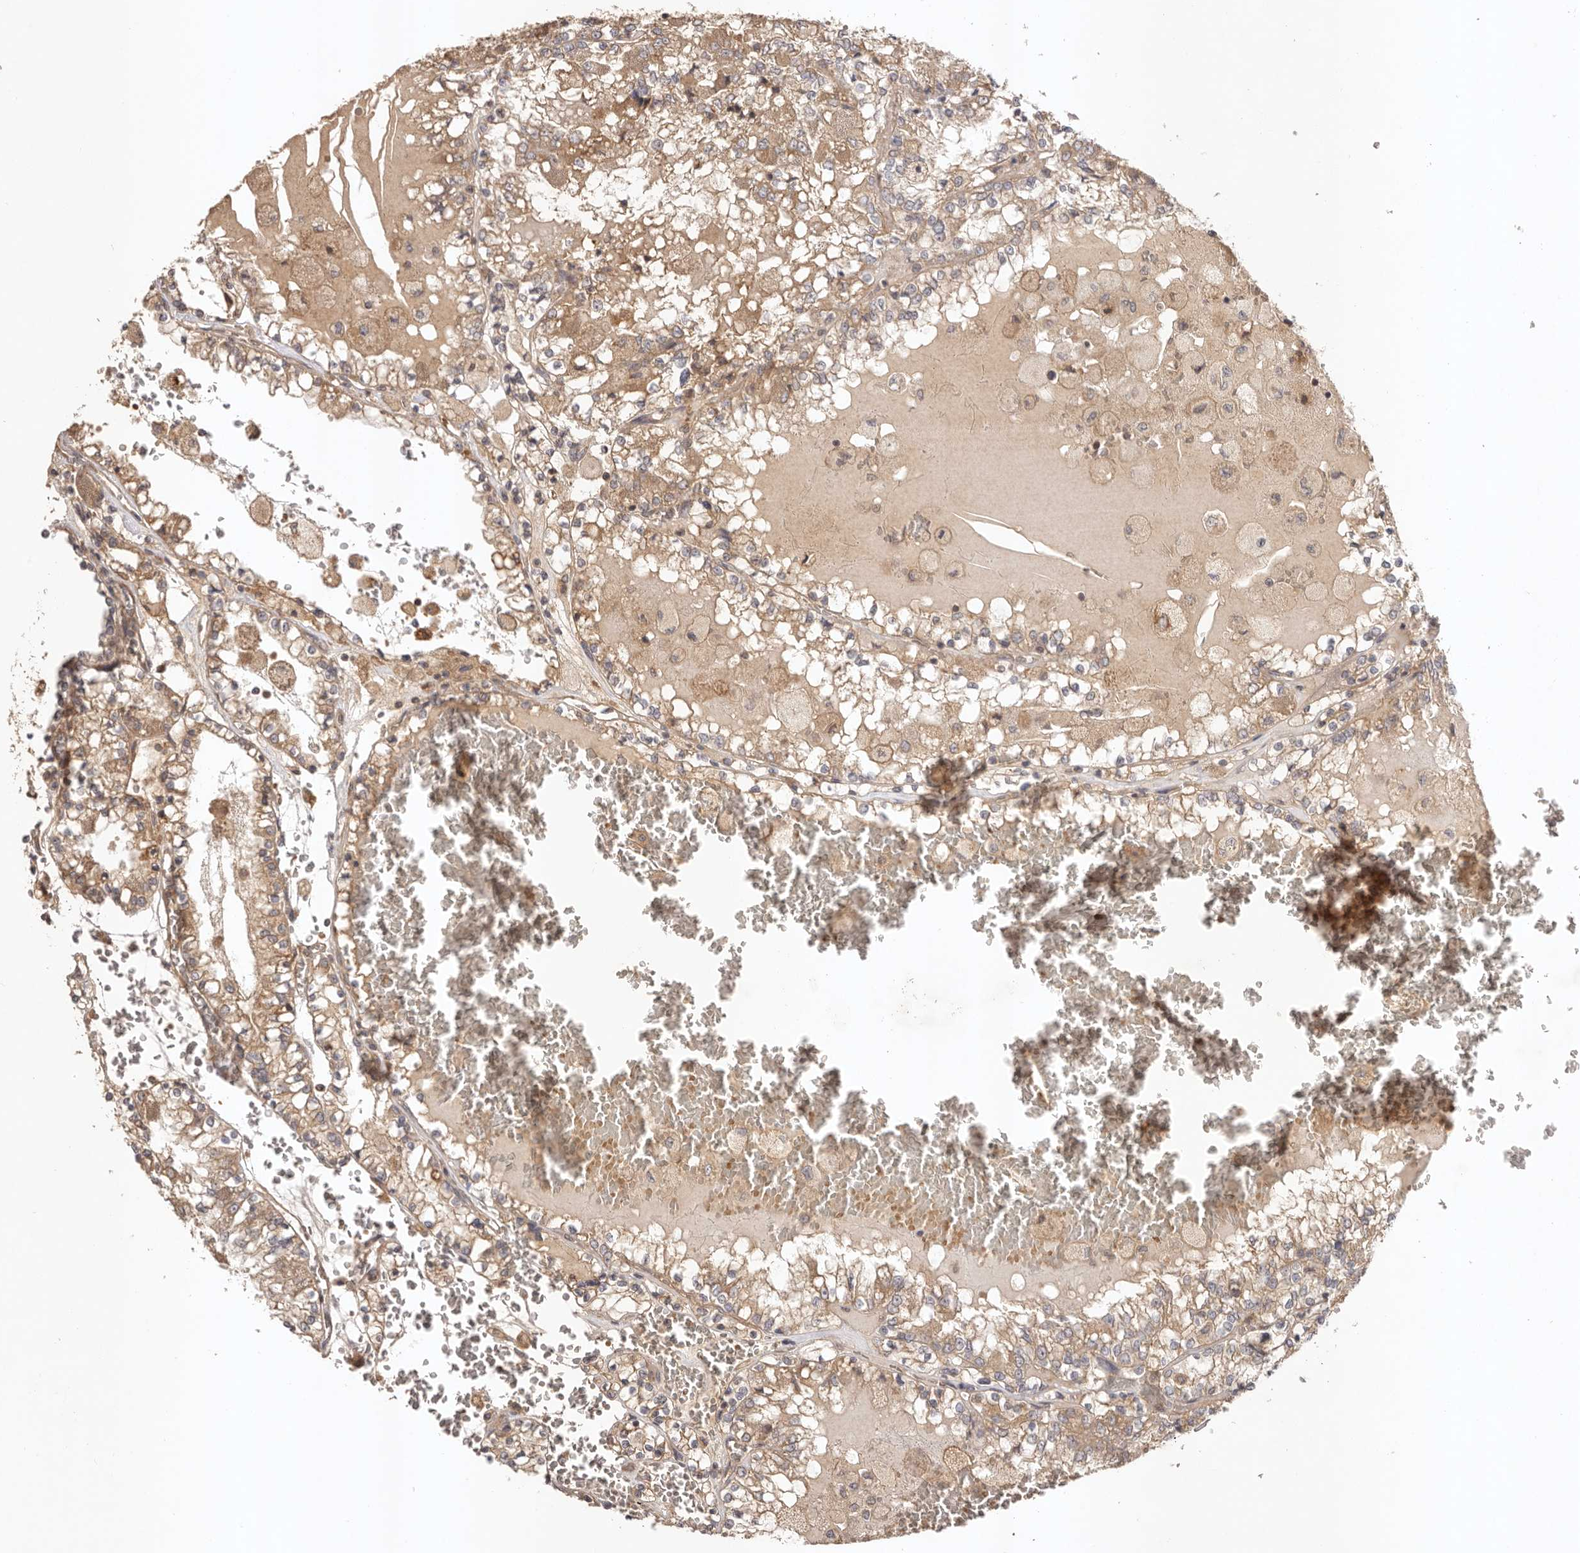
{"staining": {"intensity": "moderate", "quantity": ">75%", "location": "cytoplasmic/membranous"}, "tissue": "renal cancer", "cell_type": "Tumor cells", "image_type": "cancer", "snomed": [{"axis": "morphology", "description": "Adenocarcinoma, NOS"}, {"axis": "topography", "description": "Kidney"}], "caption": "A histopathology image of renal adenocarcinoma stained for a protein demonstrates moderate cytoplasmic/membranous brown staining in tumor cells.", "gene": "UBR2", "patient": {"sex": "female", "age": 56}}